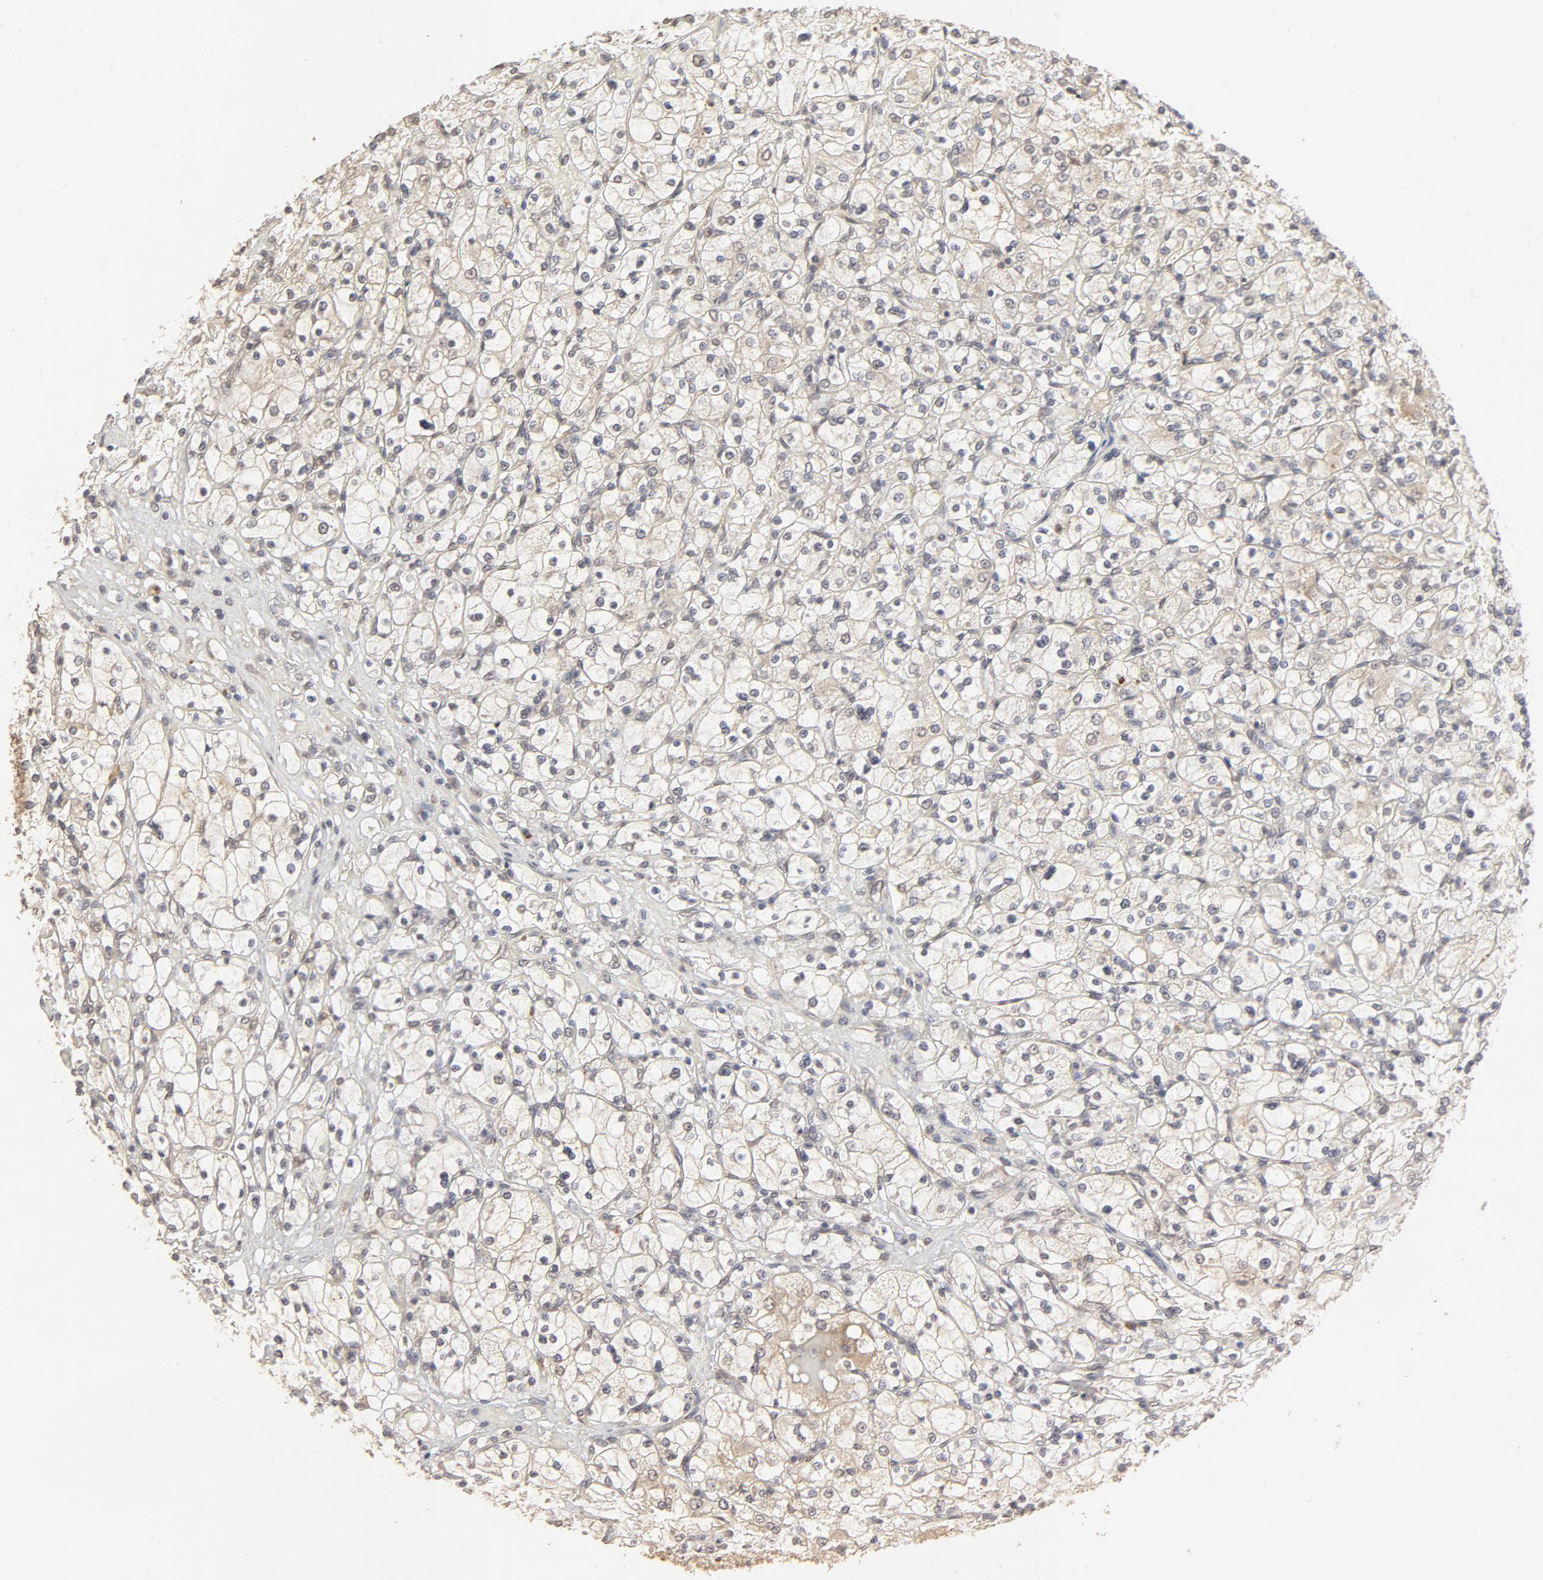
{"staining": {"intensity": "weak", "quantity": "25%-75%", "location": "cytoplasmic/membranous"}, "tissue": "renal cancer", "cell_type": "Tumor cells", "image_type": "cancer", "snomed": [{"axis": "morphology", "description": "Adenocarcinoma, NOS"}, {"axis": "topography", "description": "Kidney"}], "caption": "Weak cytoplasmic/membranous protein staining is identified in about 25%-75% of tumor cells in renal cancer (adenocarcinoma).", "gene": "IL3RA", "patient": {"sex": "female", "age": 83}}